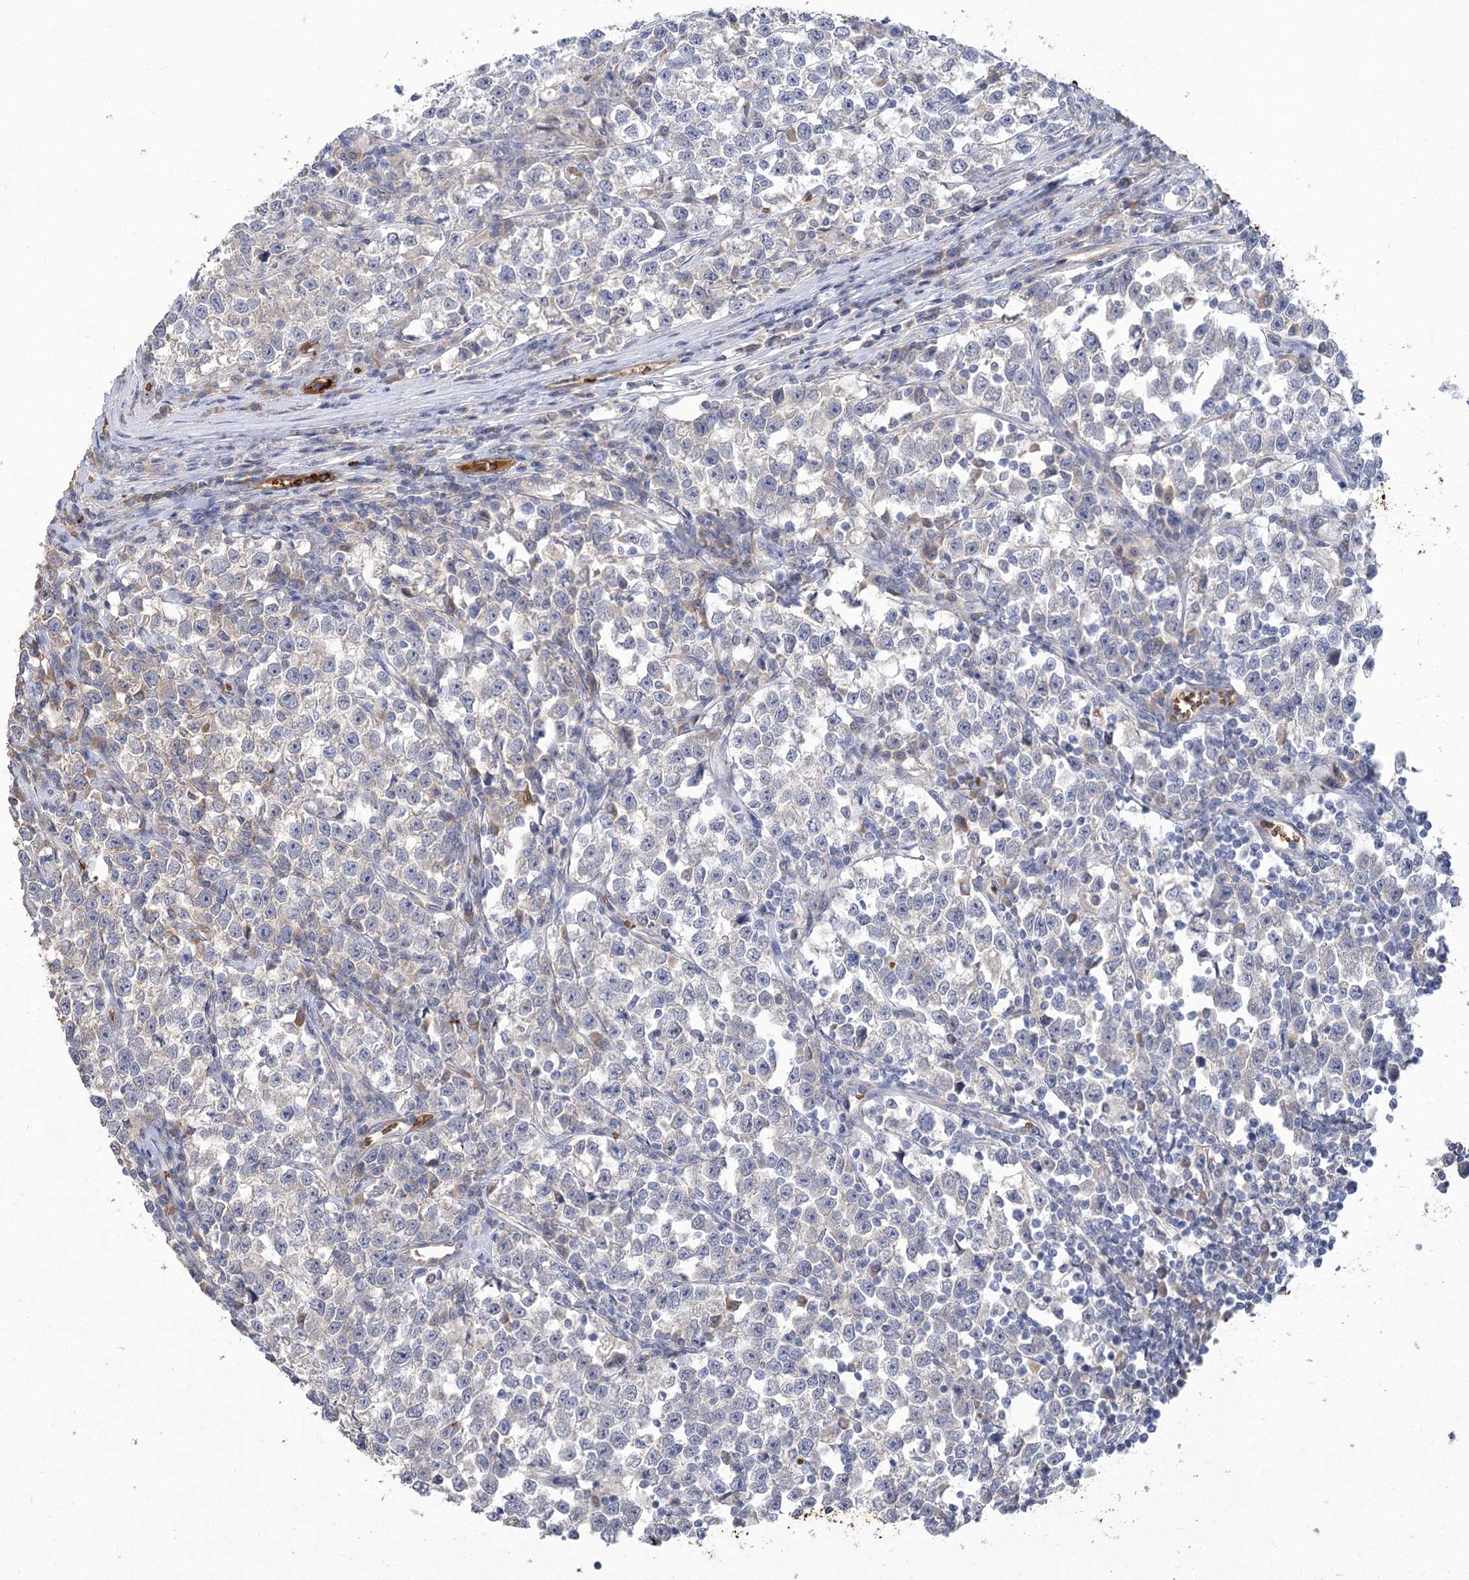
{"staining": {"intensity": "negative", "quantity": "none", "location": "none"}, "tissue": "testis cancer", "cell_type": "Tumor cells", "image_type": "cancer", "snomed": [{"axis": "morphology", "description": "Normal tissue, NOS"}, {"axis": "morphology", "description": "Seminoma, NOS"}, {"axis": "topography", "description": "Testis"}], "caption": "Image shows no protein expression in tumor cells of testis cancer tissue.", "gene": "HBA1", "patient": {"sex": "male", "age": 43}}